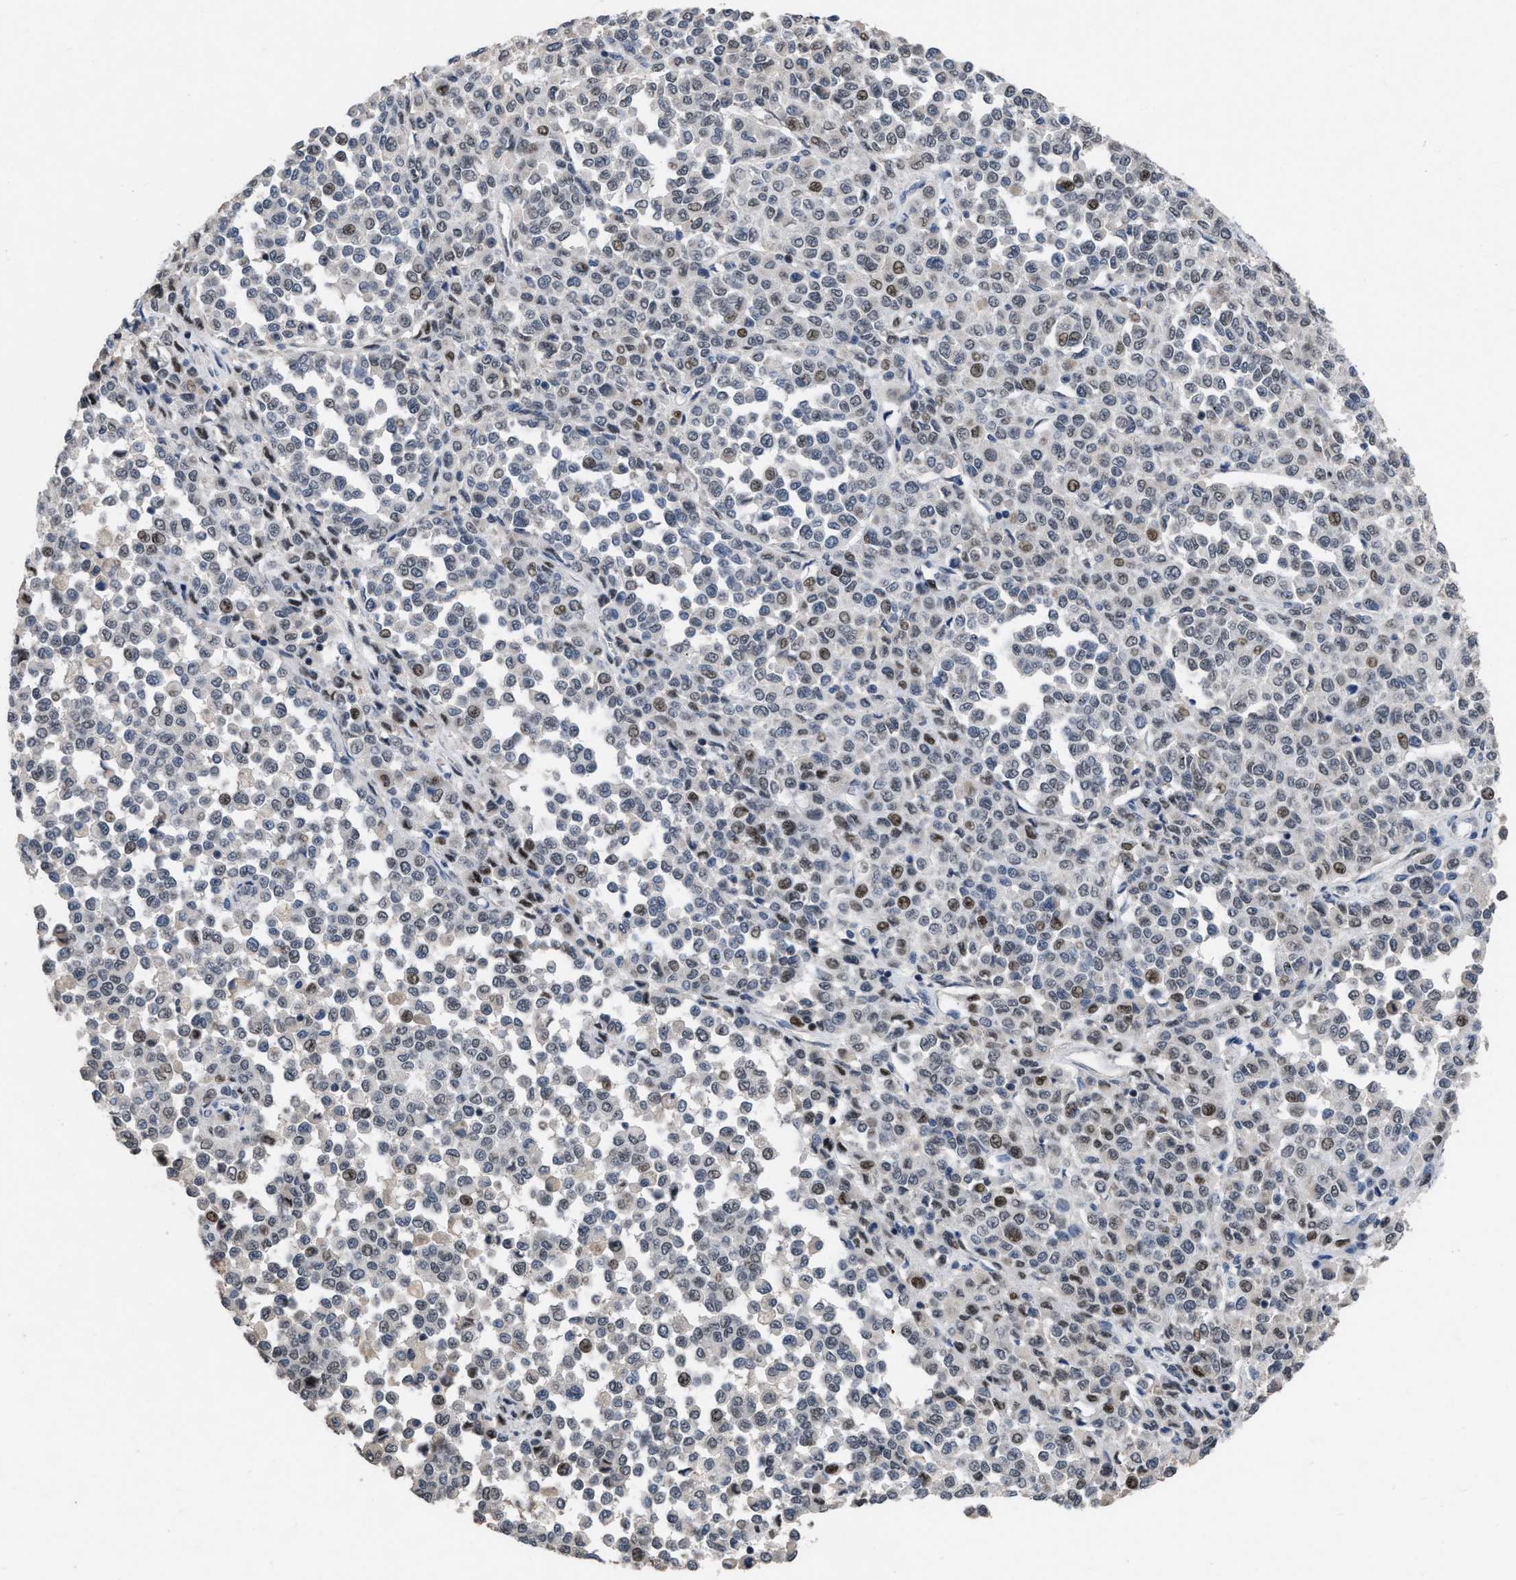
{"staining": {"intensity": "weak", "quantity": "25%-75%", "location": "nuclear"}, "tissue": "melanoma", "cell_type": "Tumor cells", "image_type": "cancer", "snomed": [{"axis": "morphology", "description": "Malignant melanoma, Metastatic site"}, {"axis": "topography", "description": "Pancreas"}], "caption": "Immunohistochemical staining of melanoma exhibits weak nuclear protein staining in about 25%-75% of tumor cells.", "gene": "SETDB1", "patient": {"sex": "female", "age": 30}}